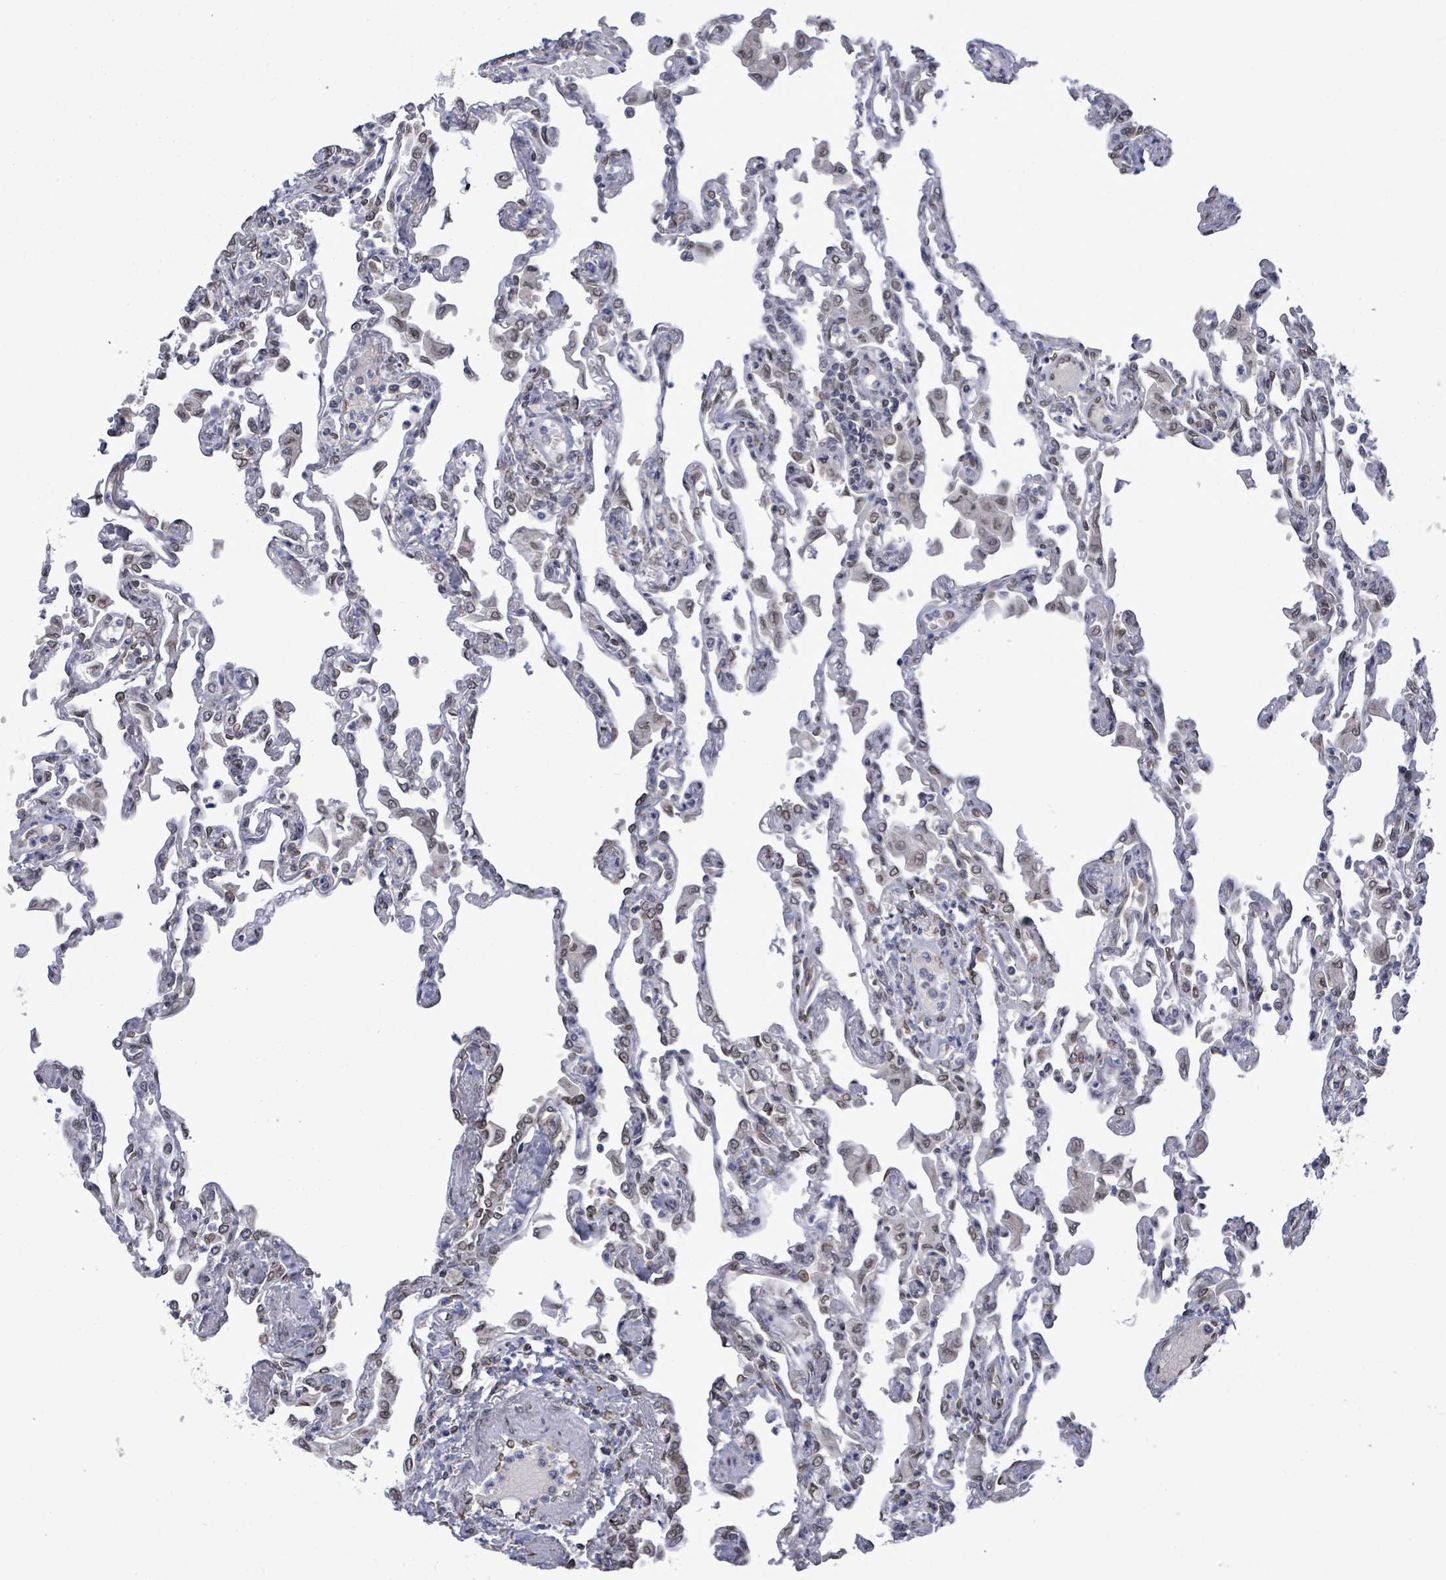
{"staining": {"intensity": "moderate", "quantity": "<25%", "location": "nuclear"}, "tissue": "lung", "cell_type": "Alveolar cells", "image_type": "normal", "snomed": [{"axis": "morphology", "description": "Normal tissue, NOS"}, {"axis": "topography", "description": "Bronchus"}, {"axis": "topography", "description": "Lung"}], "caption": "A photomicrograph showing moderate nuclear expression in about <25% of alveolar cells in benign lung, as visualized by brown immunohistochemical staining.", "gene": "ARFGAP1", "patient": {"sex": "female", "age": 49}}